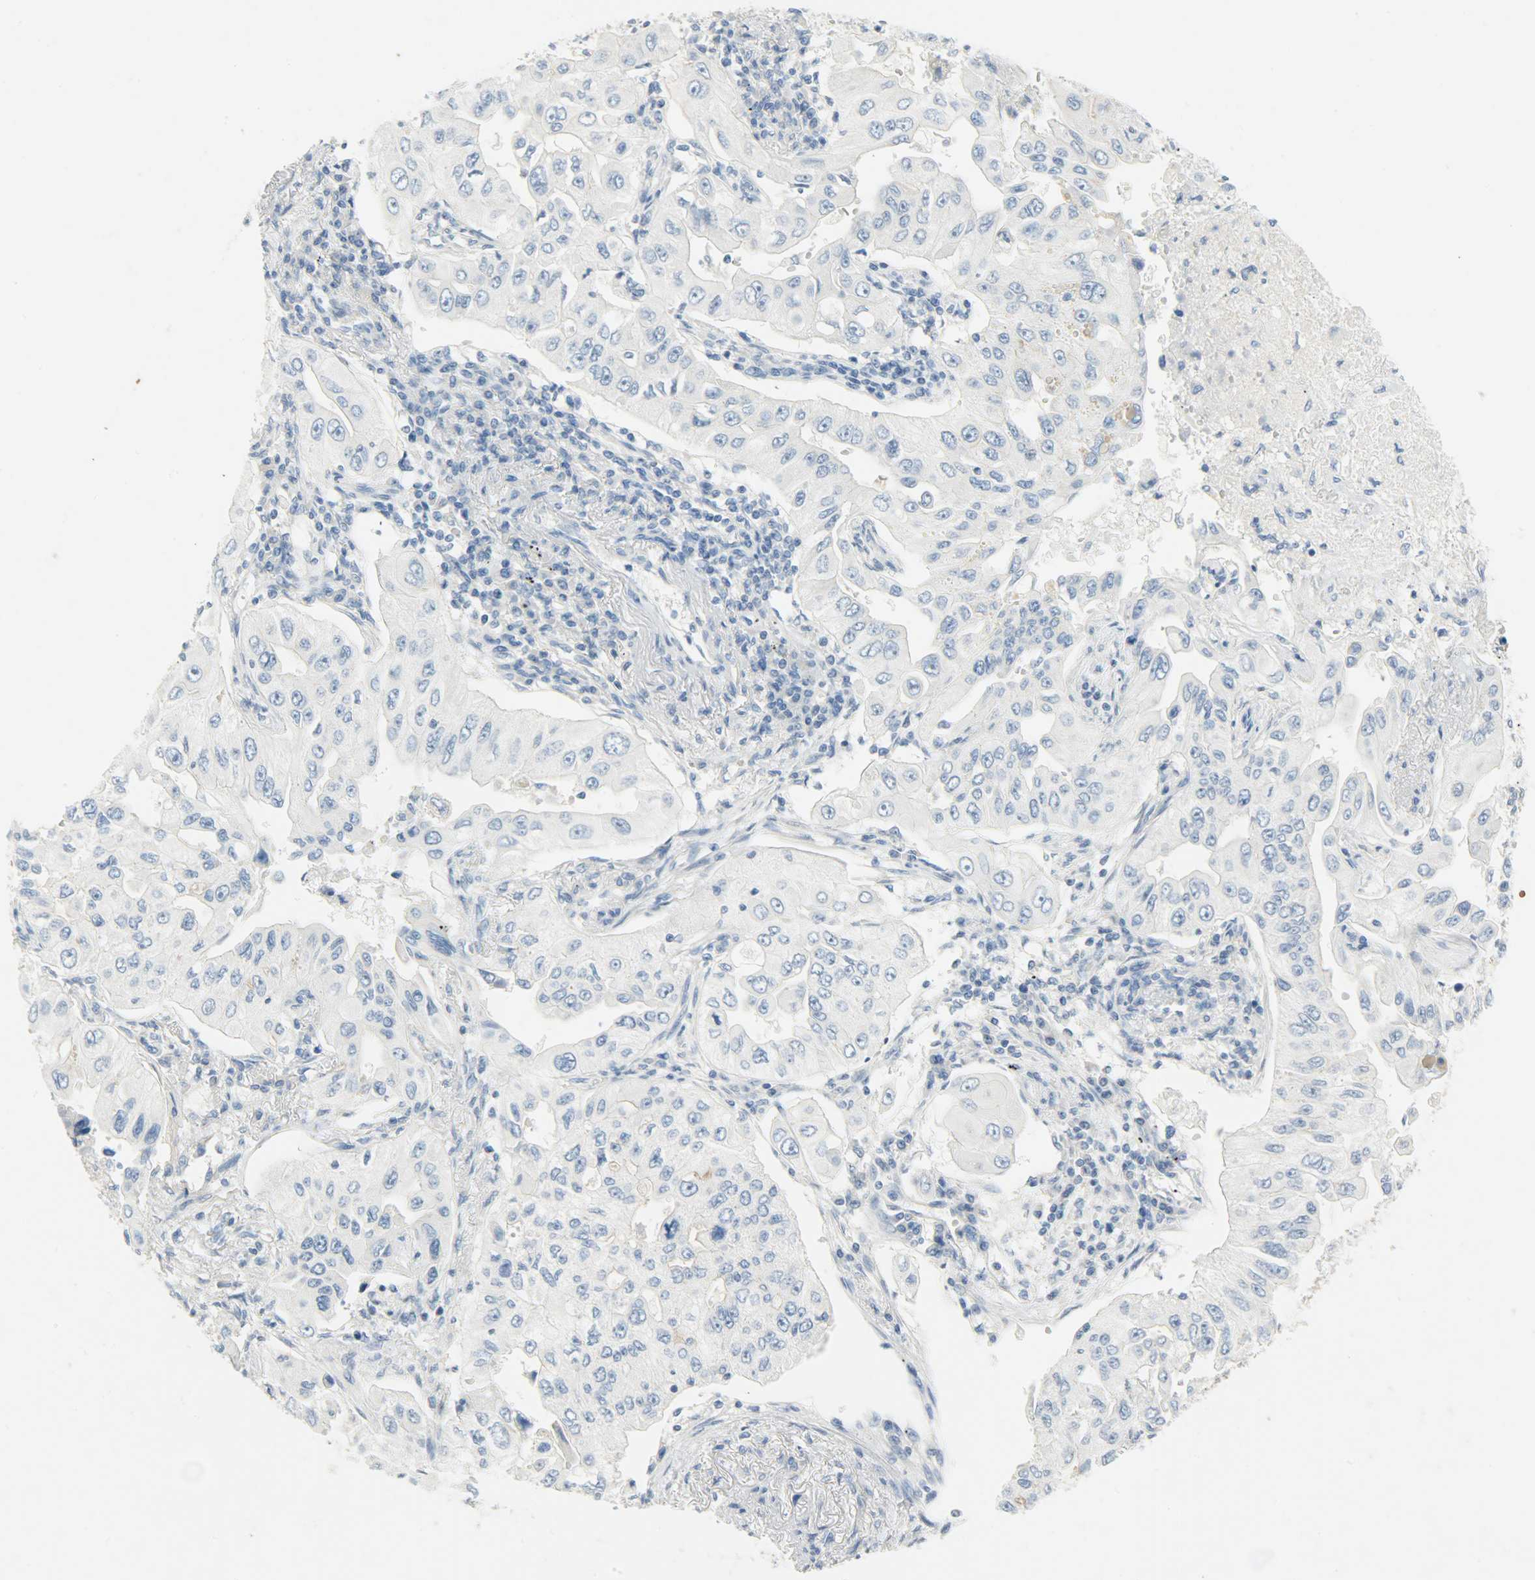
{"staining": {"intensity": "negative", "quantity": "none", "location": "none"}, "tissue": "lung cancer", "cell_type": "Tumor cells", "image_type": "cancer", "snomed": [{"axis": "morphology", "description": "Adenocarcinoma, NOS"}, {"axis": "topography", "description": "Lung"}], "caption": "Photomicrograph shows no significant protein staining in tumor cells of adenocarcinoma (lung). (Stains: DAB (3,3'-diaminobenzidine) IHC with hematoxylin counter stain, Microscopy: brightfield microscopy at high magnification).", "gene": "PROM1", "patient": {"sex": "male", "age": 84}}